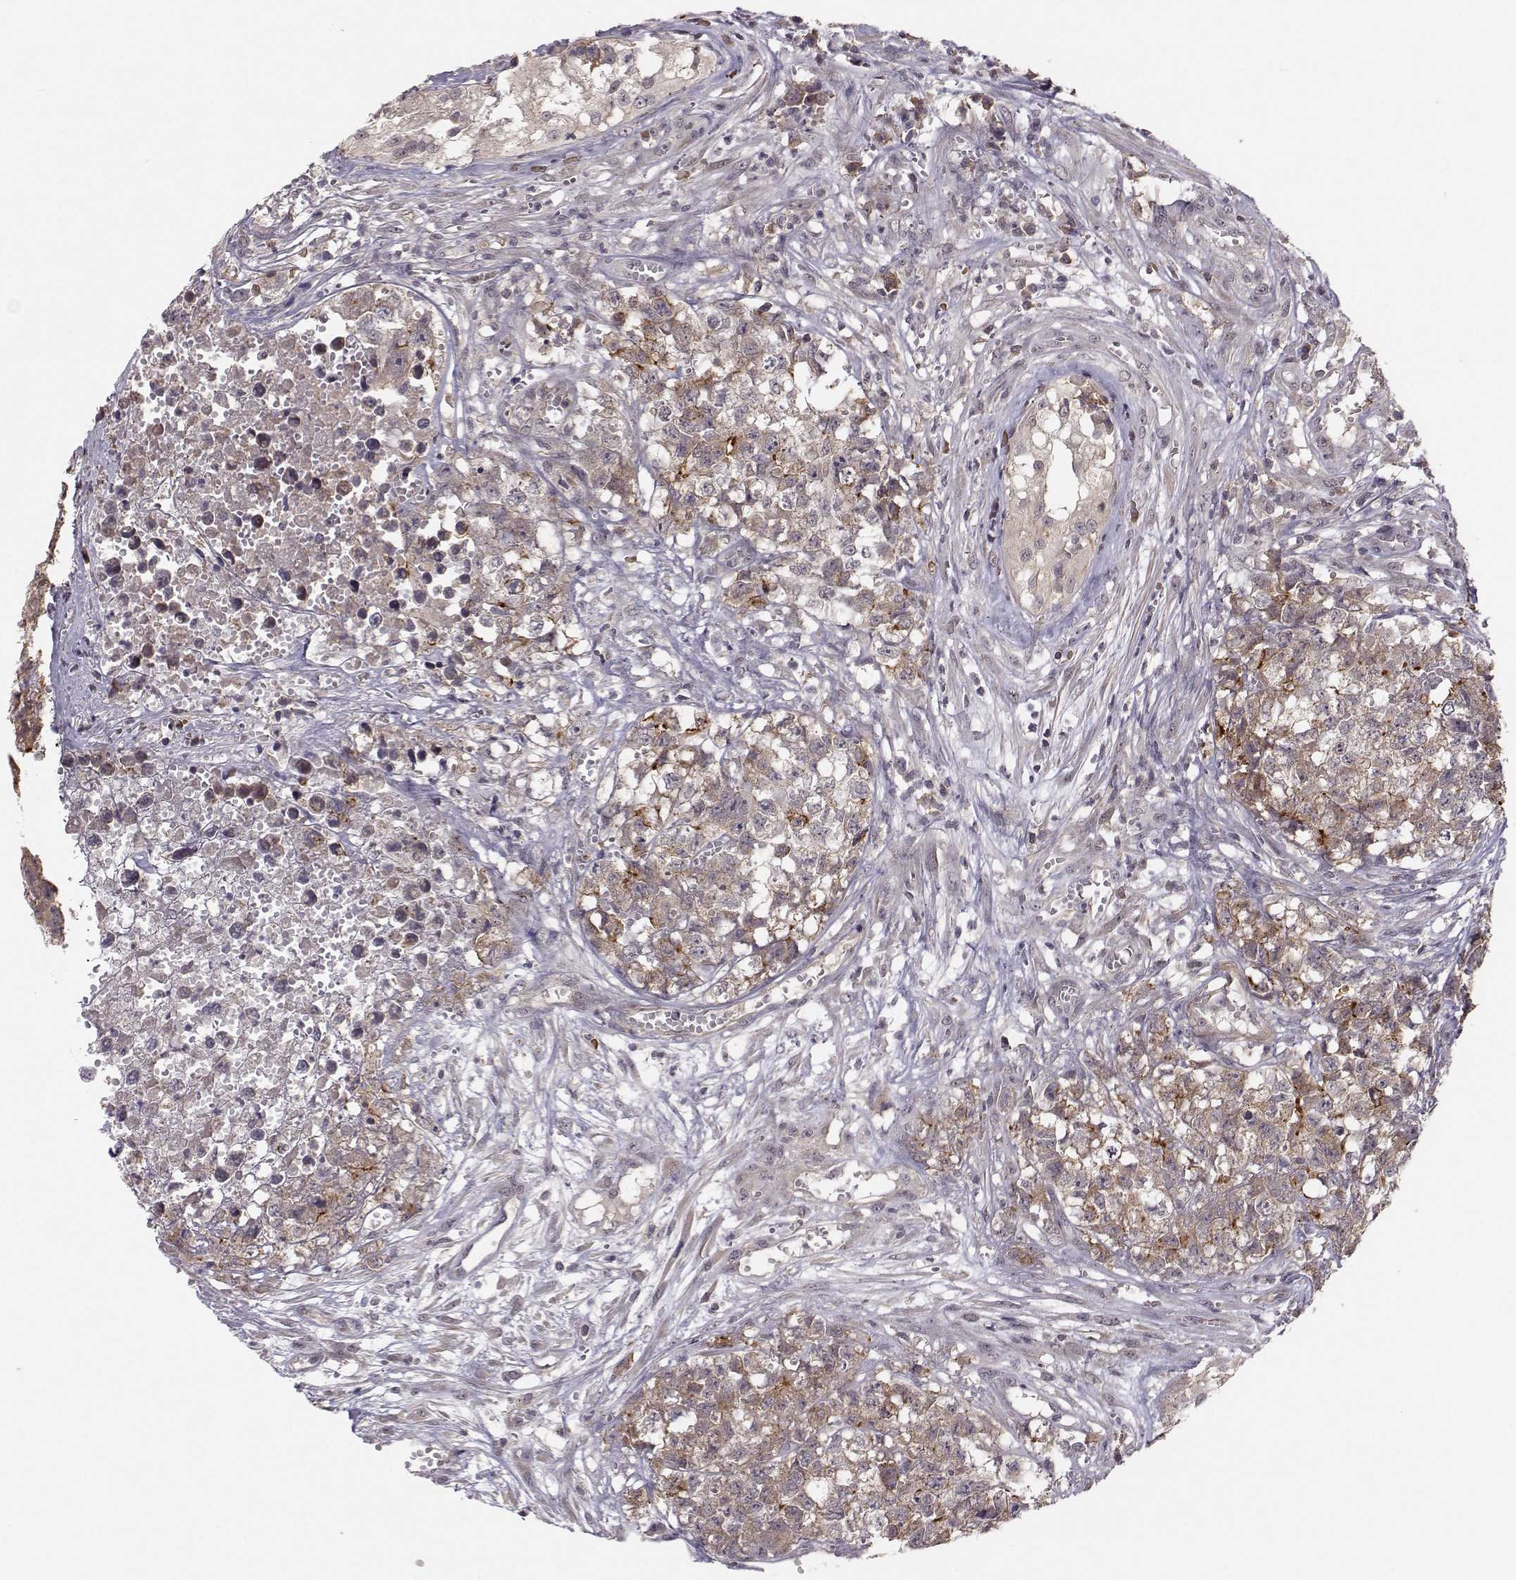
{"staining": {"intensity": "moderate", "quantity": "<25%", "location": "cytoplasmic/membranous"}, "tissue": "testis cancer", "cell_type": "Tumor cells", "image_type": "cancer", "snomed": [{"axis": "morphology", "description": "Seminoma, NOS"}, {"axis": "morphology", "description": "Carcinoma, Embryonal, NOS"}, {"axis": "topography", "description": "Testis"}], "caption": "Tumor cells show moderate cytoplasmic/membranous expression in about <25% of cells in testis cancer (embryonal carcinoma).", "gene": "PLEKHG3", "patient": {"sex": "male", "age": 22}}